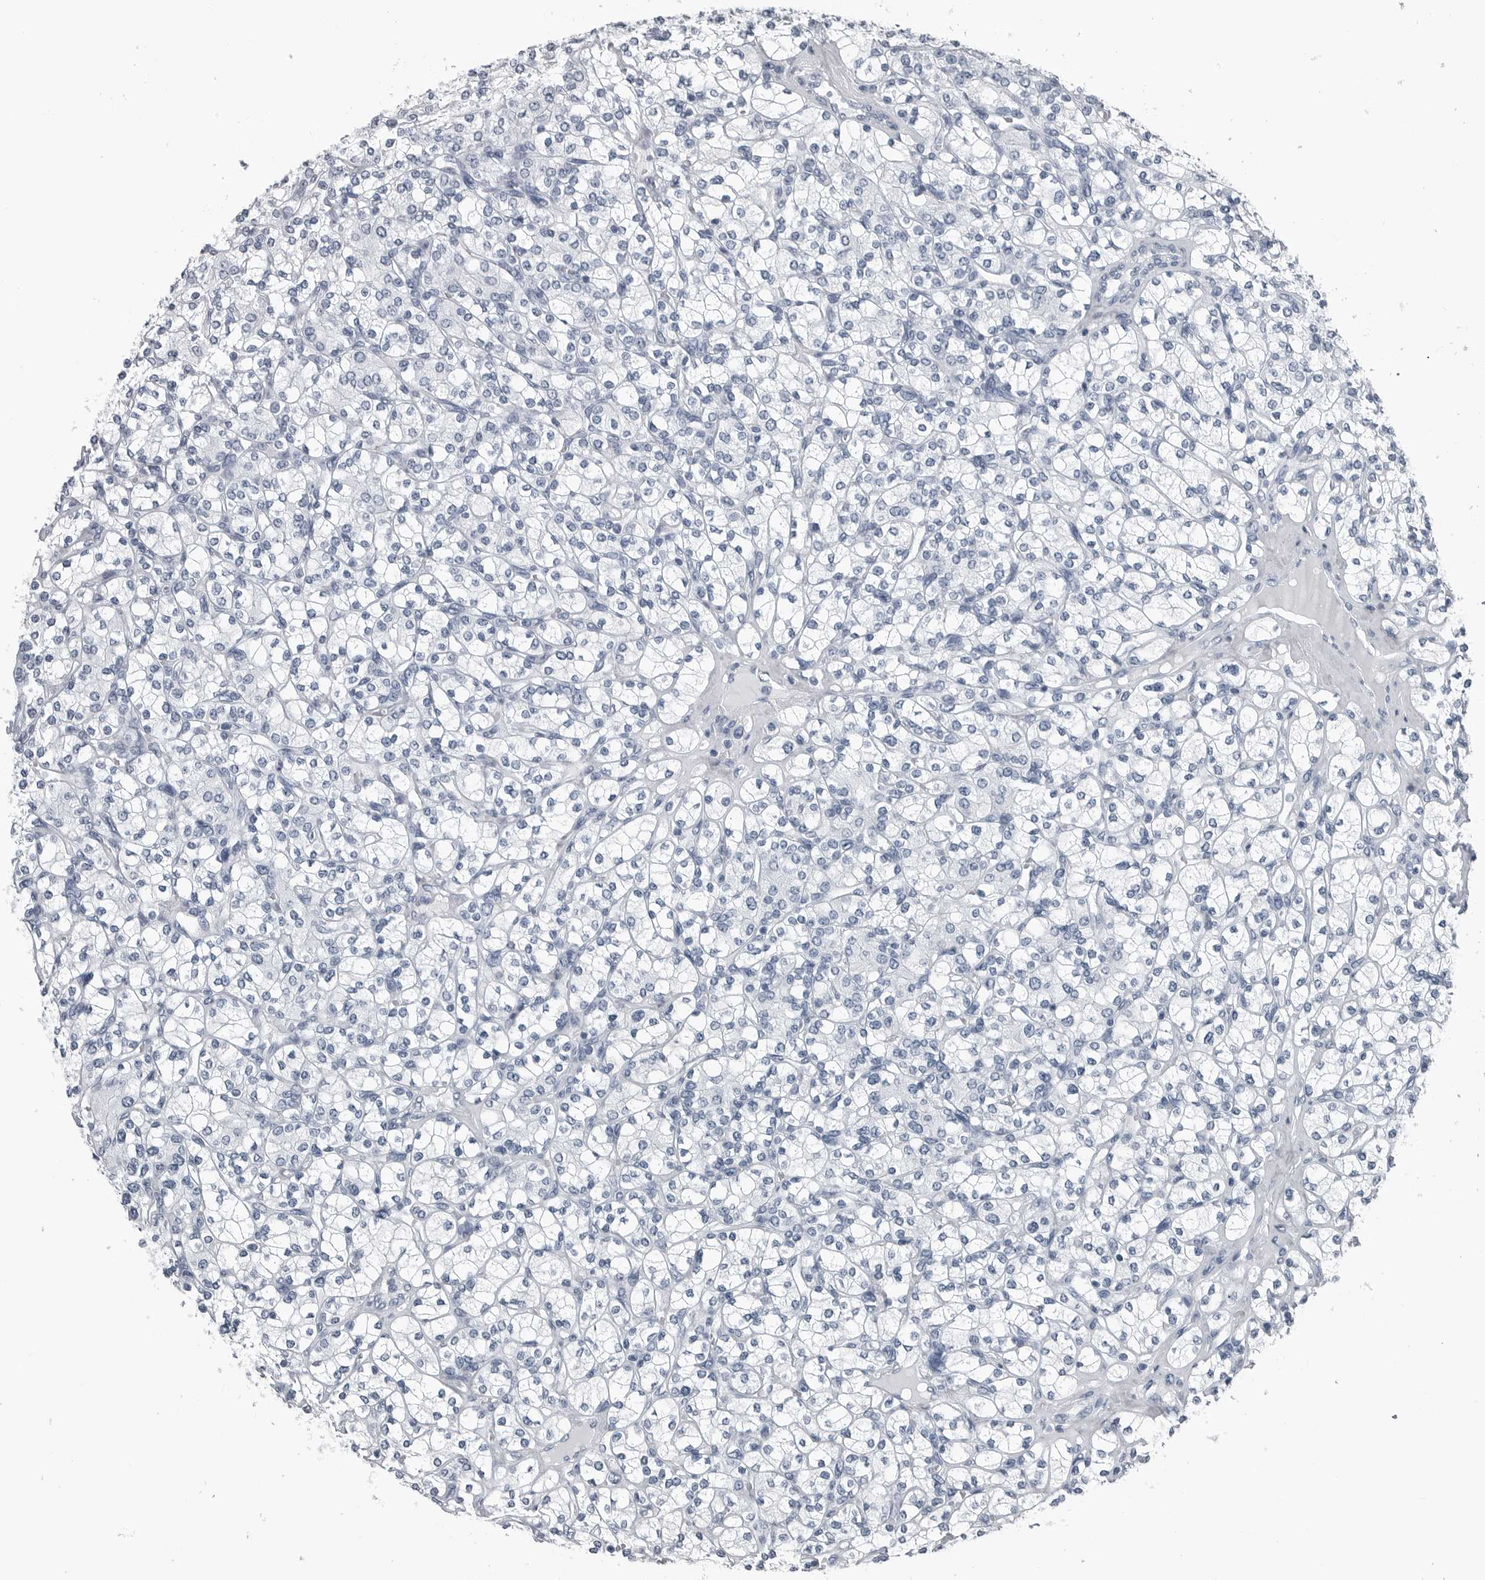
{"staining": {"intensity": "negative", "quantity": "none", "location": "none"}, "tissue": "renal cancer", "cell_type": "Tumor cells", "image_type": "cancer", "snomed": [{"axis": "morphology", "description": "Adenocarcinoma, NOS"}, {"axis": "topography", "description": "Kidney"}], "caption": "An IHC micrograph of renal cancer (adenocarcinoma) is shown. There is no staining in tumor cells of renal cancer (adenocarcinoma).", "gene": "SPINK1", "patient": {"sex": "male", "age": 77}}